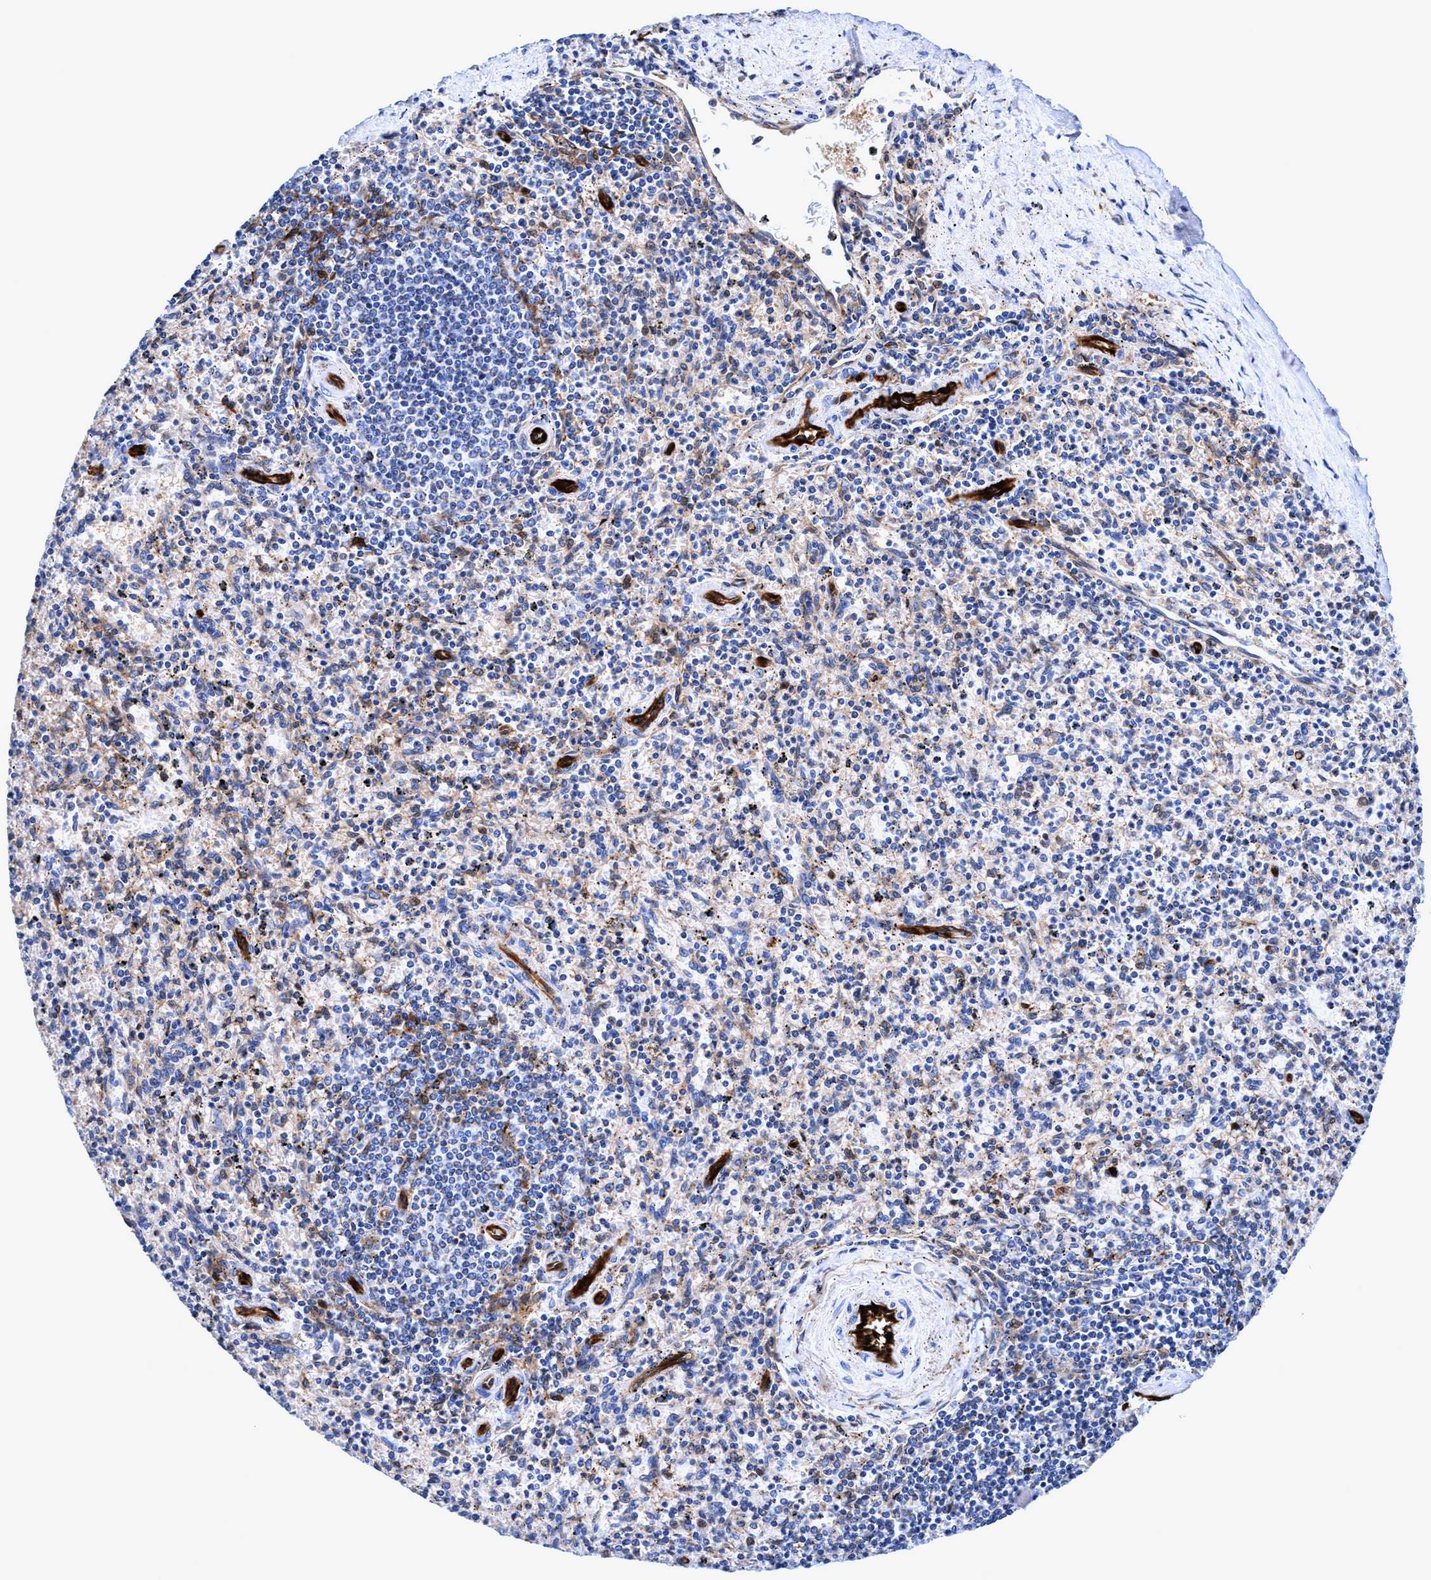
{"staining": {"intensity": "weak", "quantity": "<25%", "location": "cytoplasmic/membranous"}, "tissue": "spleen", "cell_type": "Cells in red pulp", "image_type": "normal", "snomed": [{"axis": "morphology", "description": "Normal tissue, NOS"}, {"axis": "topography", "description": "Spleen"}], "caption": "Spleen was stained to show a protein in brown. There is no significant staining in cells in red pulp. (IHC, brightfield microscopy, high magnification).", "gene": "UBALD2", "patient": {"sex": "male", "age": 72}}